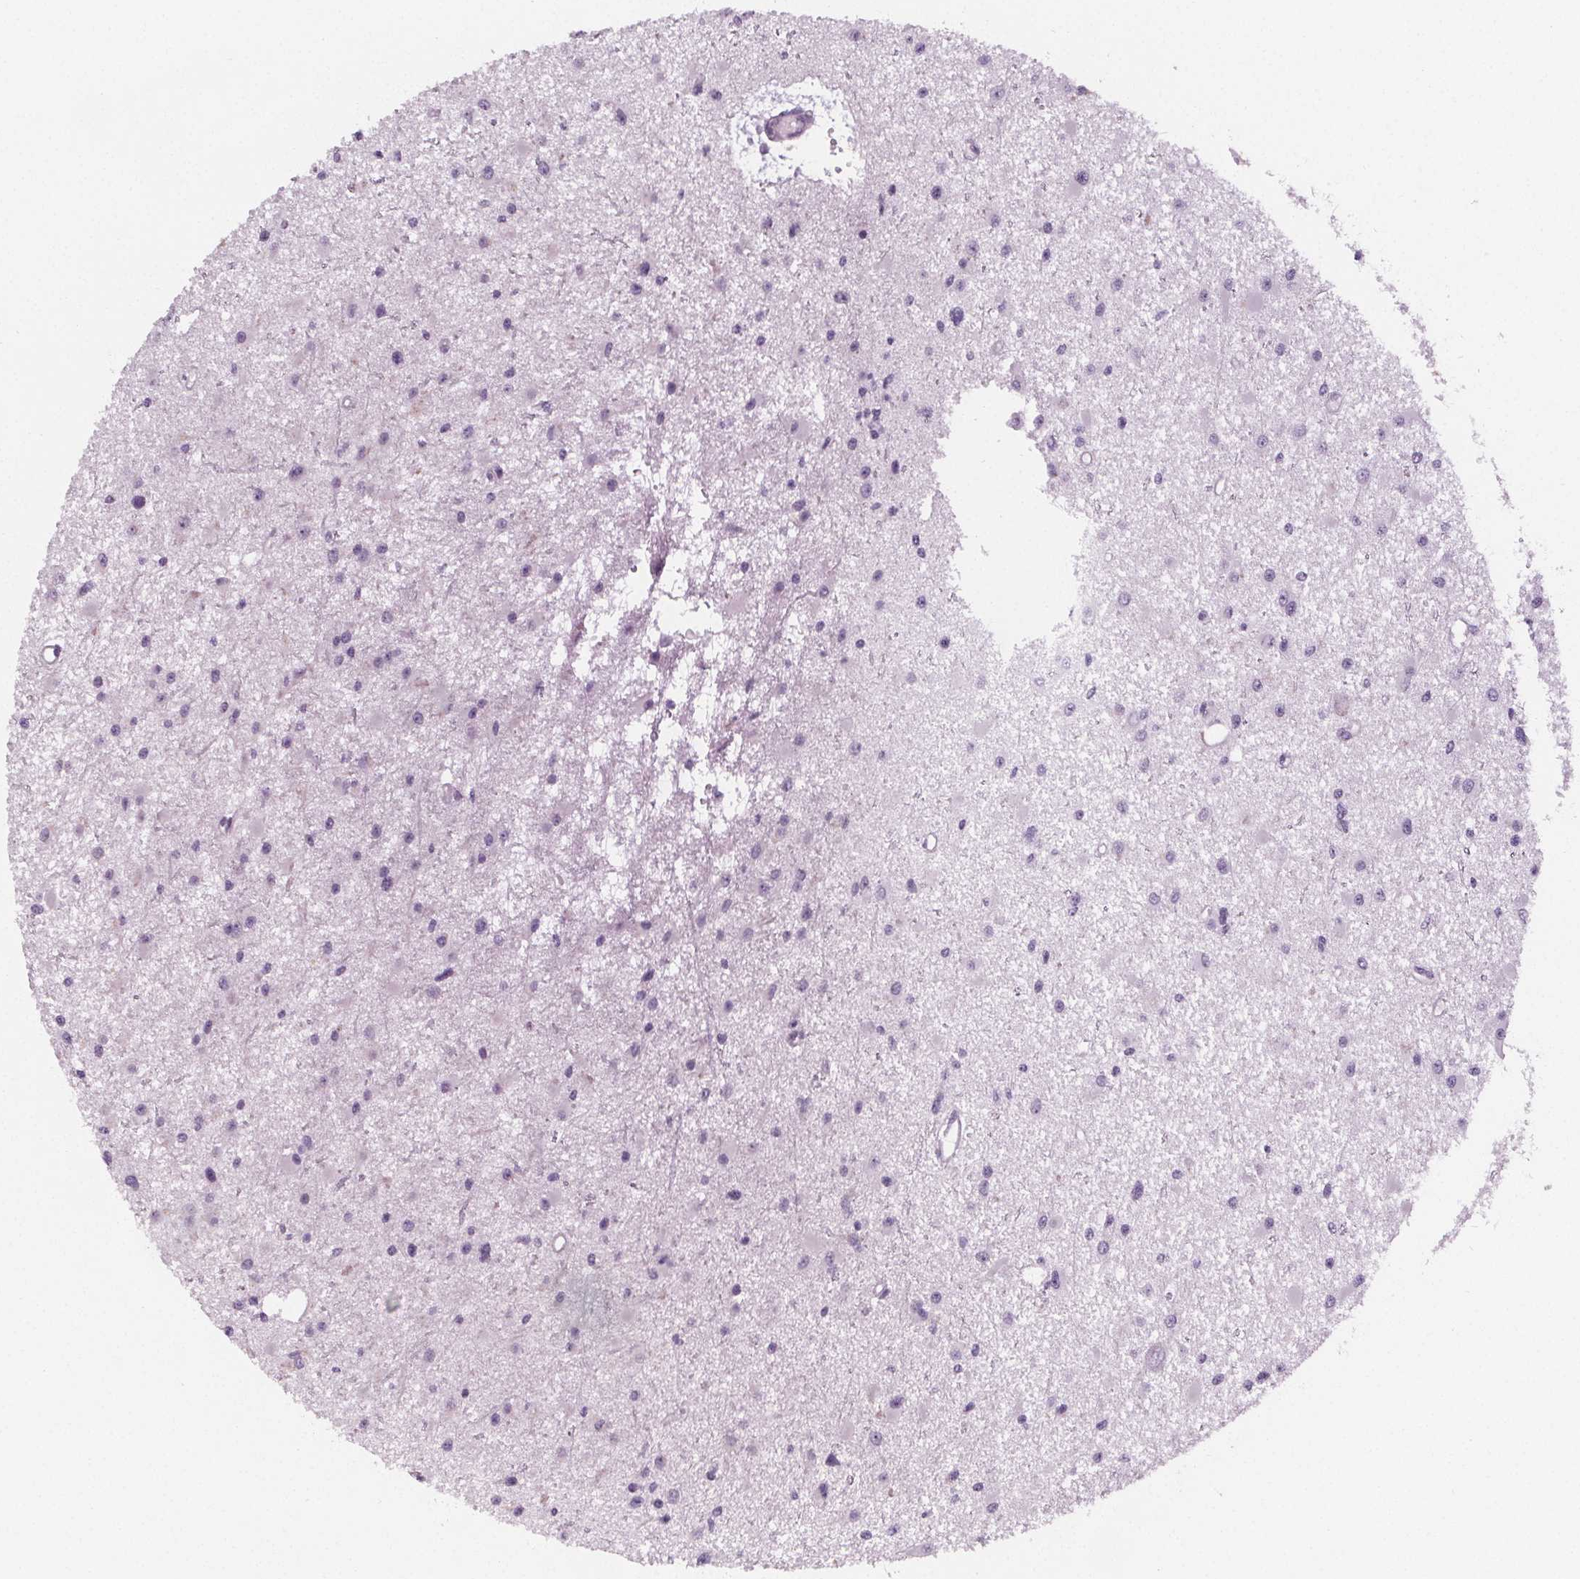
{"staining": {"intensity": "negative", "quantity": "none", "location": "none"}, "tissue": "glioma", "cell_type": "Tumor cells", "image_type": "cancer", "snomed": [{"axis": "morphology", "description": "Glioma, malignant, High grade"}, {"axis": "topography", "description": "Brain"}], "caption": "DAB immunohistochemical staining of human glioma shows no significant expression in tumor cells.", "gene": "SLC5A12", "patient": {"sex": "male", "age": 54}}